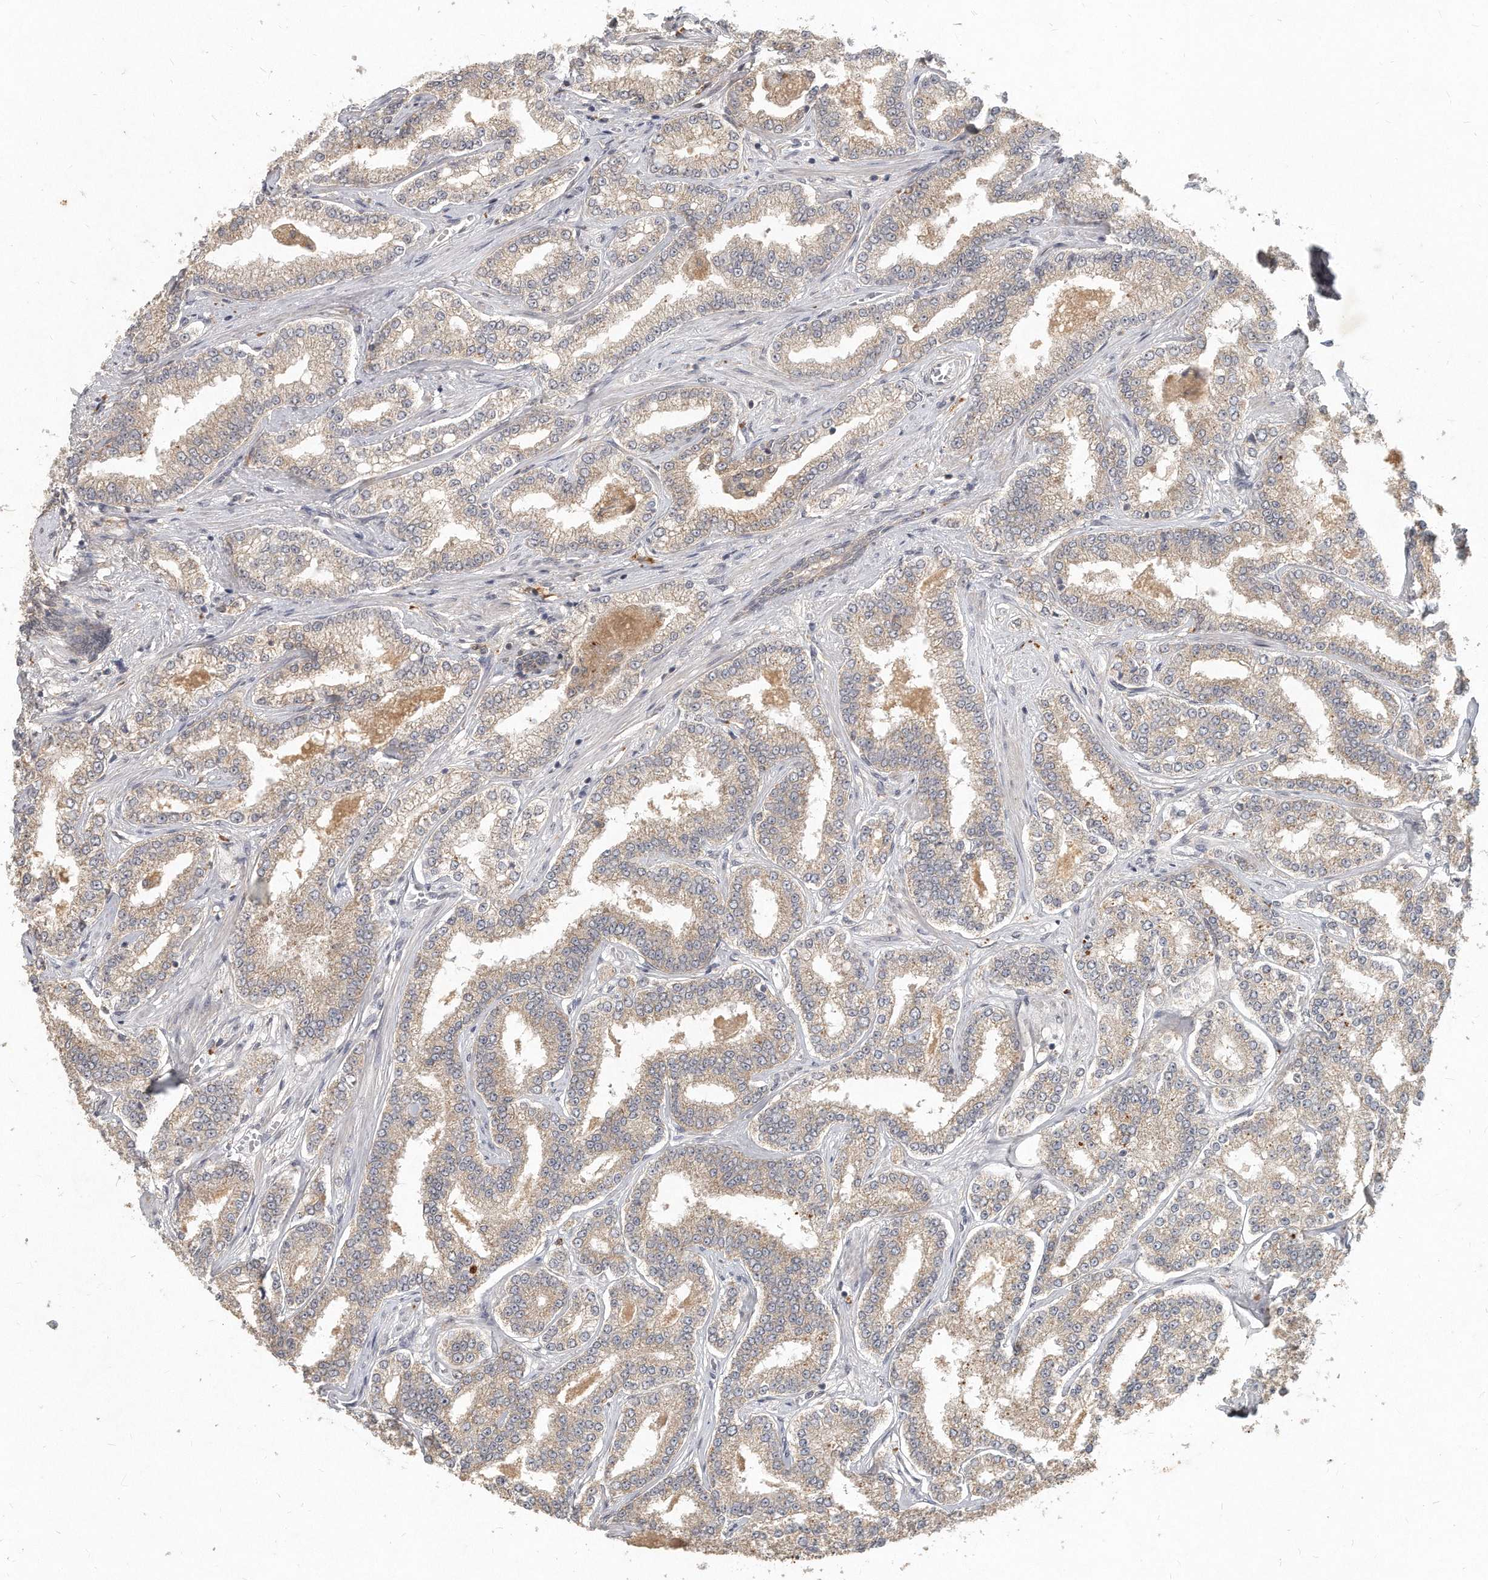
{"staining": {"intensity": "weak", "quantity": "25%-75%", "location": "cytoplasmic/membranous"}, "tissue": "prostate cancer", "cell_type": "Tumor cells", "image_type": "cancer", "snomed": [{"axis": "morphology", "description": "Normal tissue, NOS"}, {"axis": "morphology", "description": "Adenocarcinoma, High grade"}, {"axis": "topography", "description": "Prostate"}], "caption": "High-power microscopy captured an immunohistochemistry (IHC) micrograph of adenocarcinoma (high-grade) (prostate), revealing weak cytoplasmic/membranous positivity in about 25%-75% of tumor cells. (DAB (3,3'-diaminobenzidine) = brown stain, brightfield microscopy at high magnification).", "gene": "LGALS8", "patient": {"sex": "male", "age": 83}}